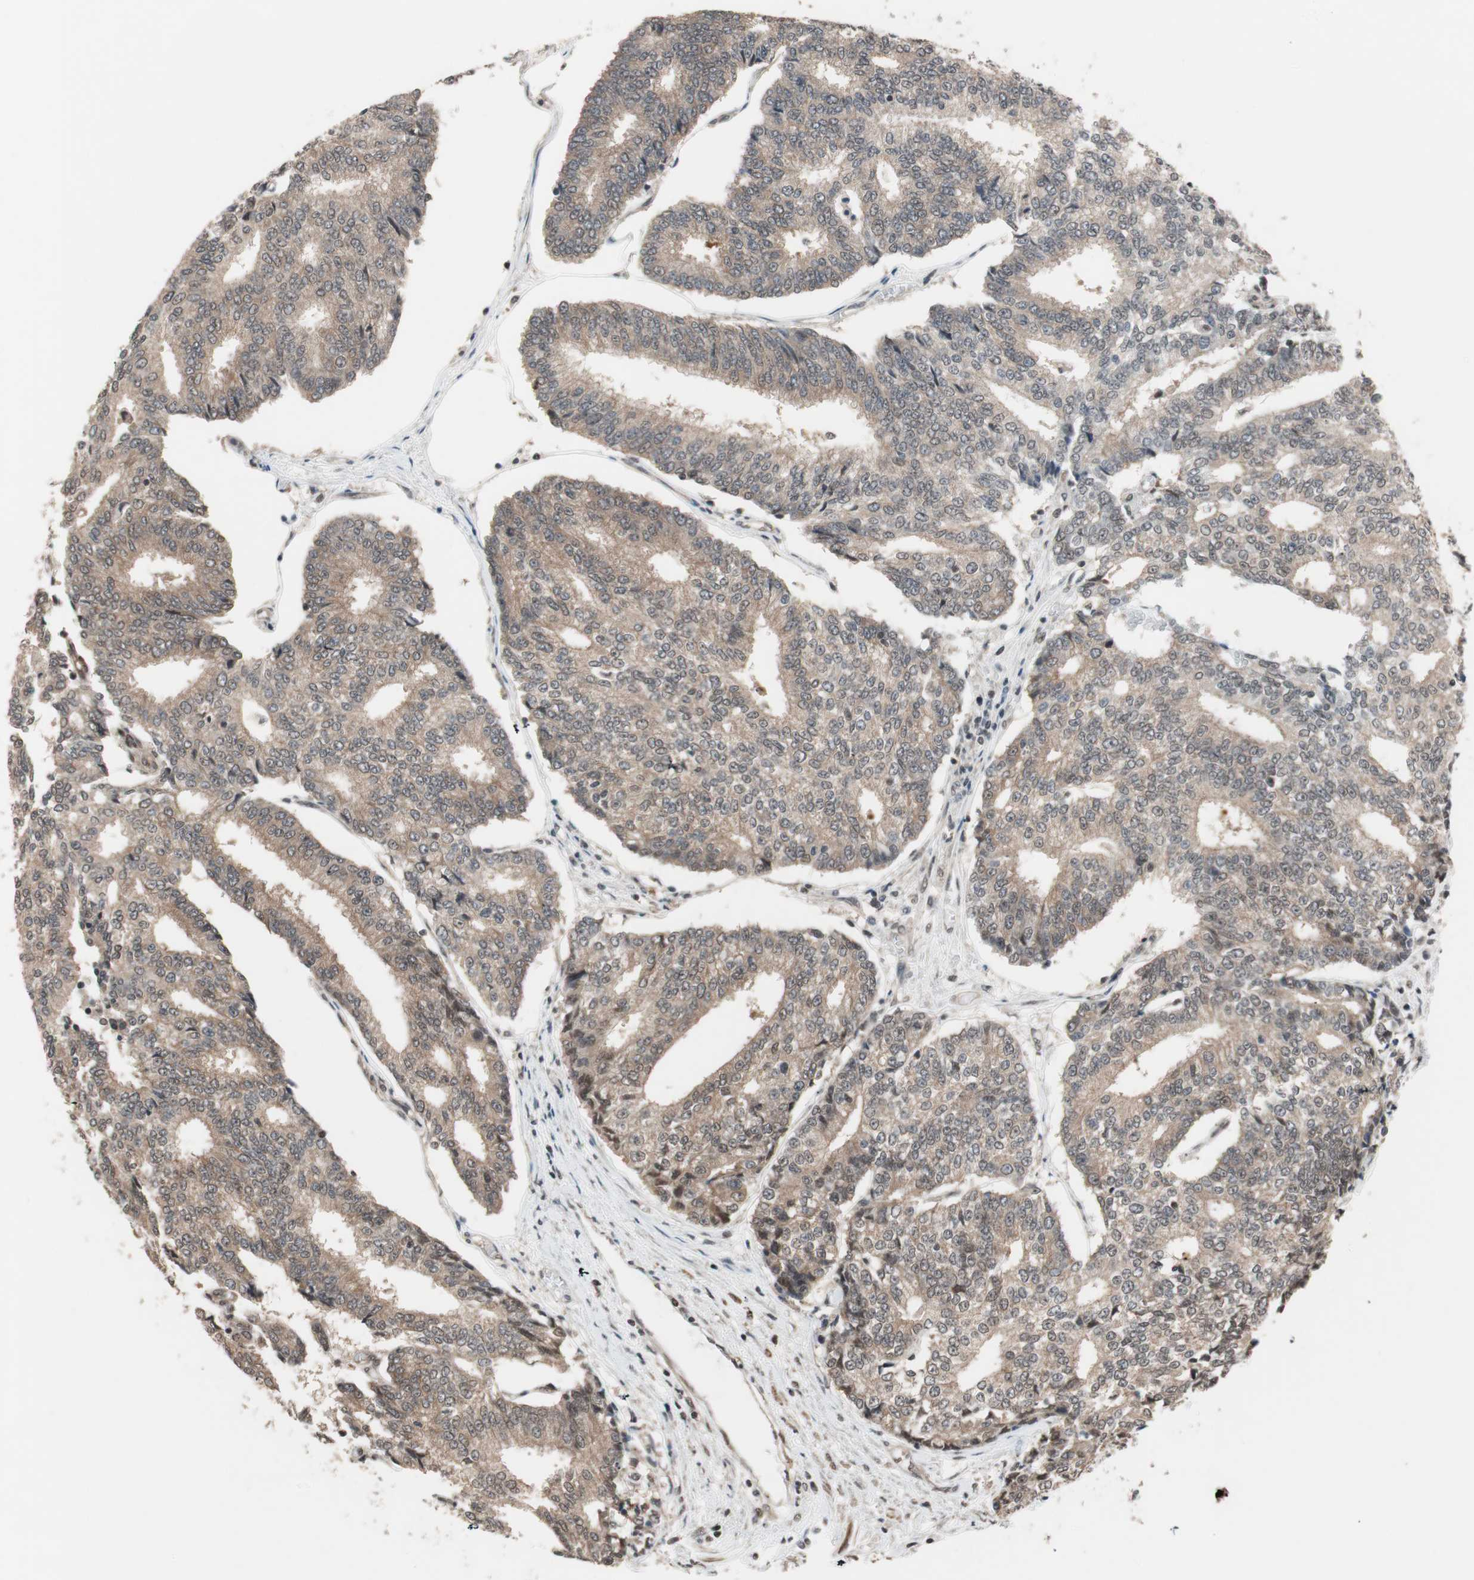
{"staining": {"intensity": "weak", "quantity": ">75%", "location": "cytoplasmic/membranous"}, "tissue": "prostate cancer", "cell_type": "Tumor cells", "image_type": "cancer", "snomed": [{"axis": "morphology", "description": "Adenocarcinoma, High grade"}, {"axis": "topography", "description": "Prostate"}], "caption": "The immunohistochemical stain shows weak cytoplasmic/membranous staining in tumor cells of prostate cancer tissue.", "gene": "DRAP1", "patient": {"sex": "male", "age": 55}}